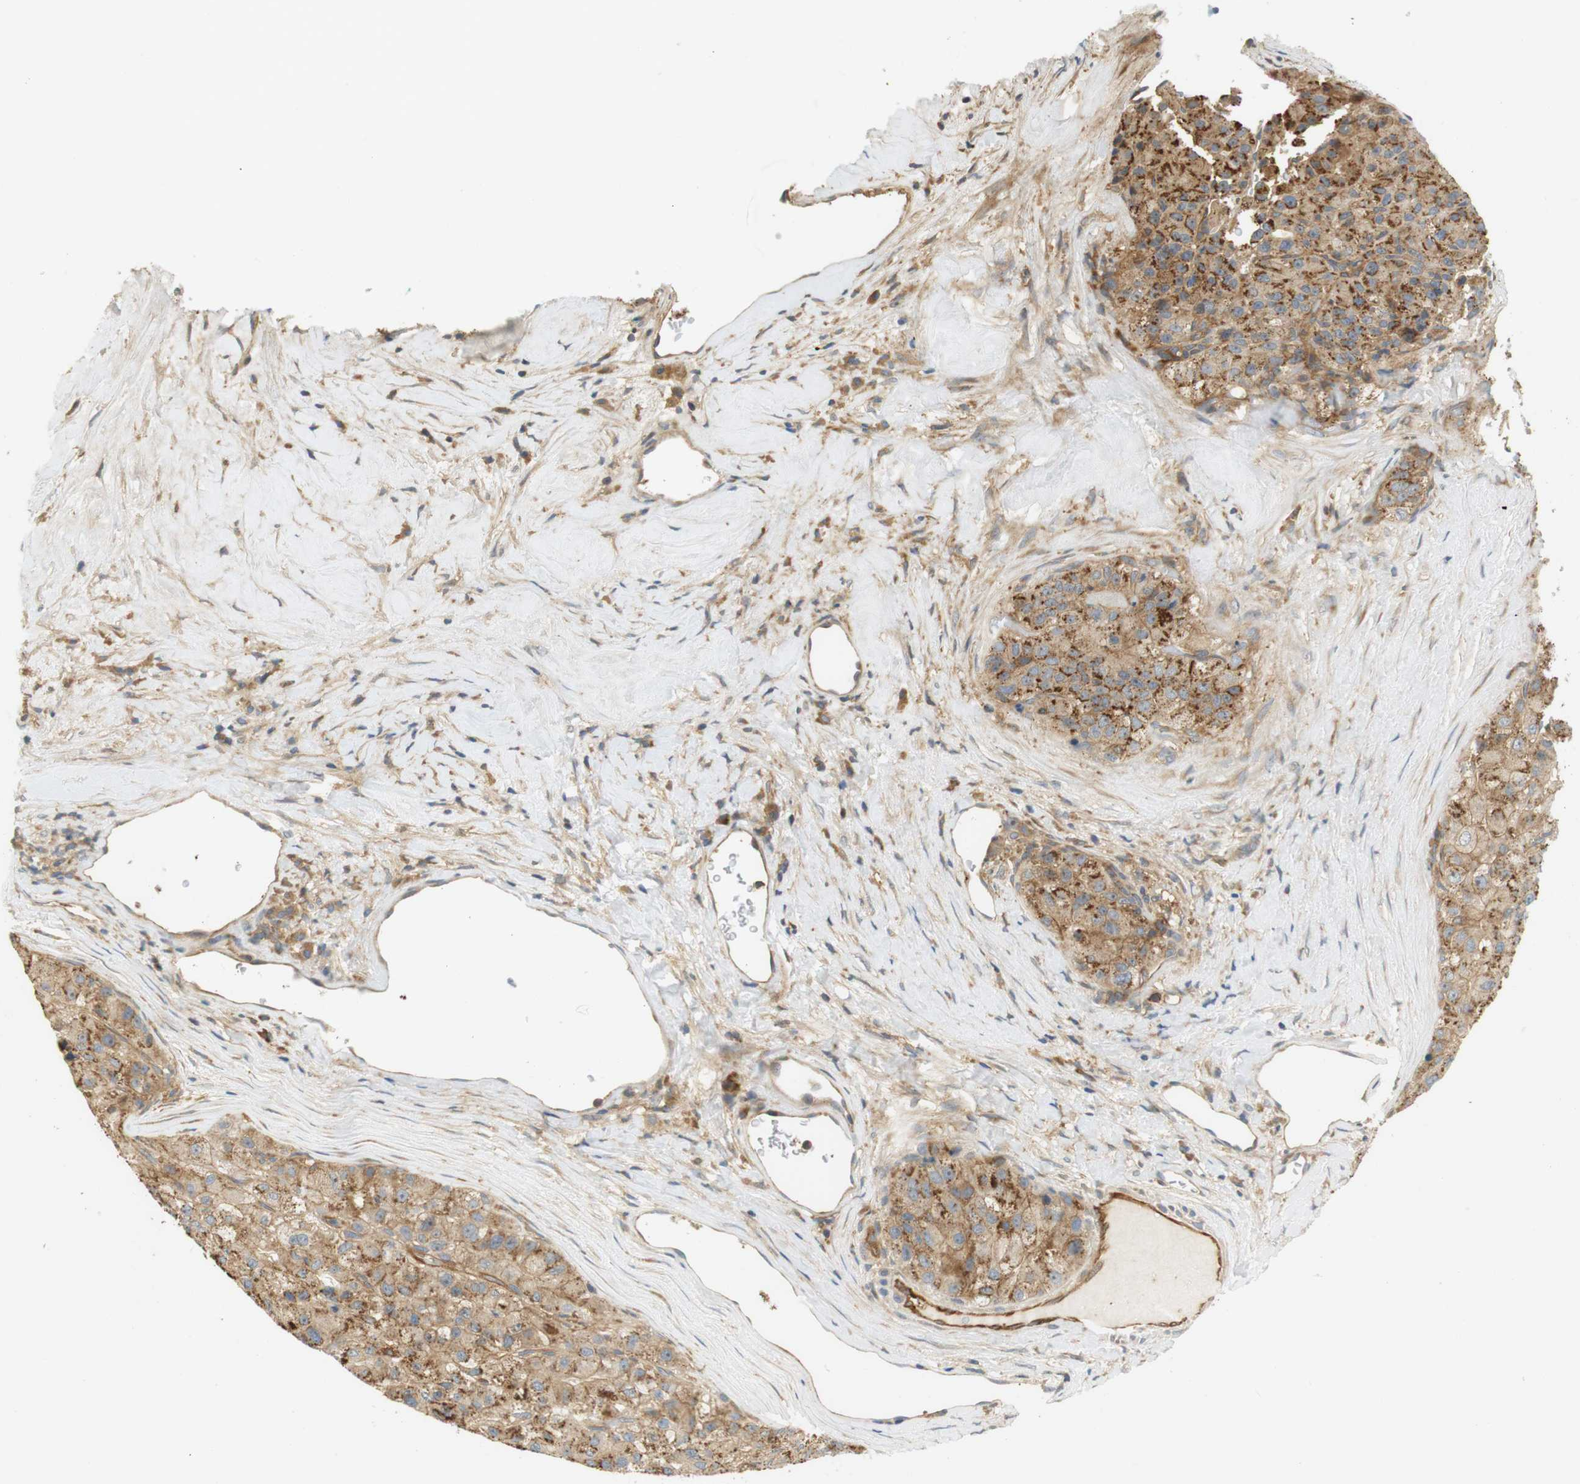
{"staining": {"intensity": "strong", "quantity": ">75%", "location": "cytoplasmic/membranous"}, "tissue": "liver cancer", "cell_type": "Tumor cells", "image_type": "cancer", "snomed": [{"axis": "morphology", "description": "Carcinoma, Hepatocellular, NOS"}, {"axis": "topography", "description": "Liver"}], "caption": "DAB immunohistochemical staining of human liver cancer shows strong cytoplasmic/membranous protein expression in approximately >75% of tumor cells.", "gene": "SH3GLB1", "patient": {"sex": "male", "age": 80}}